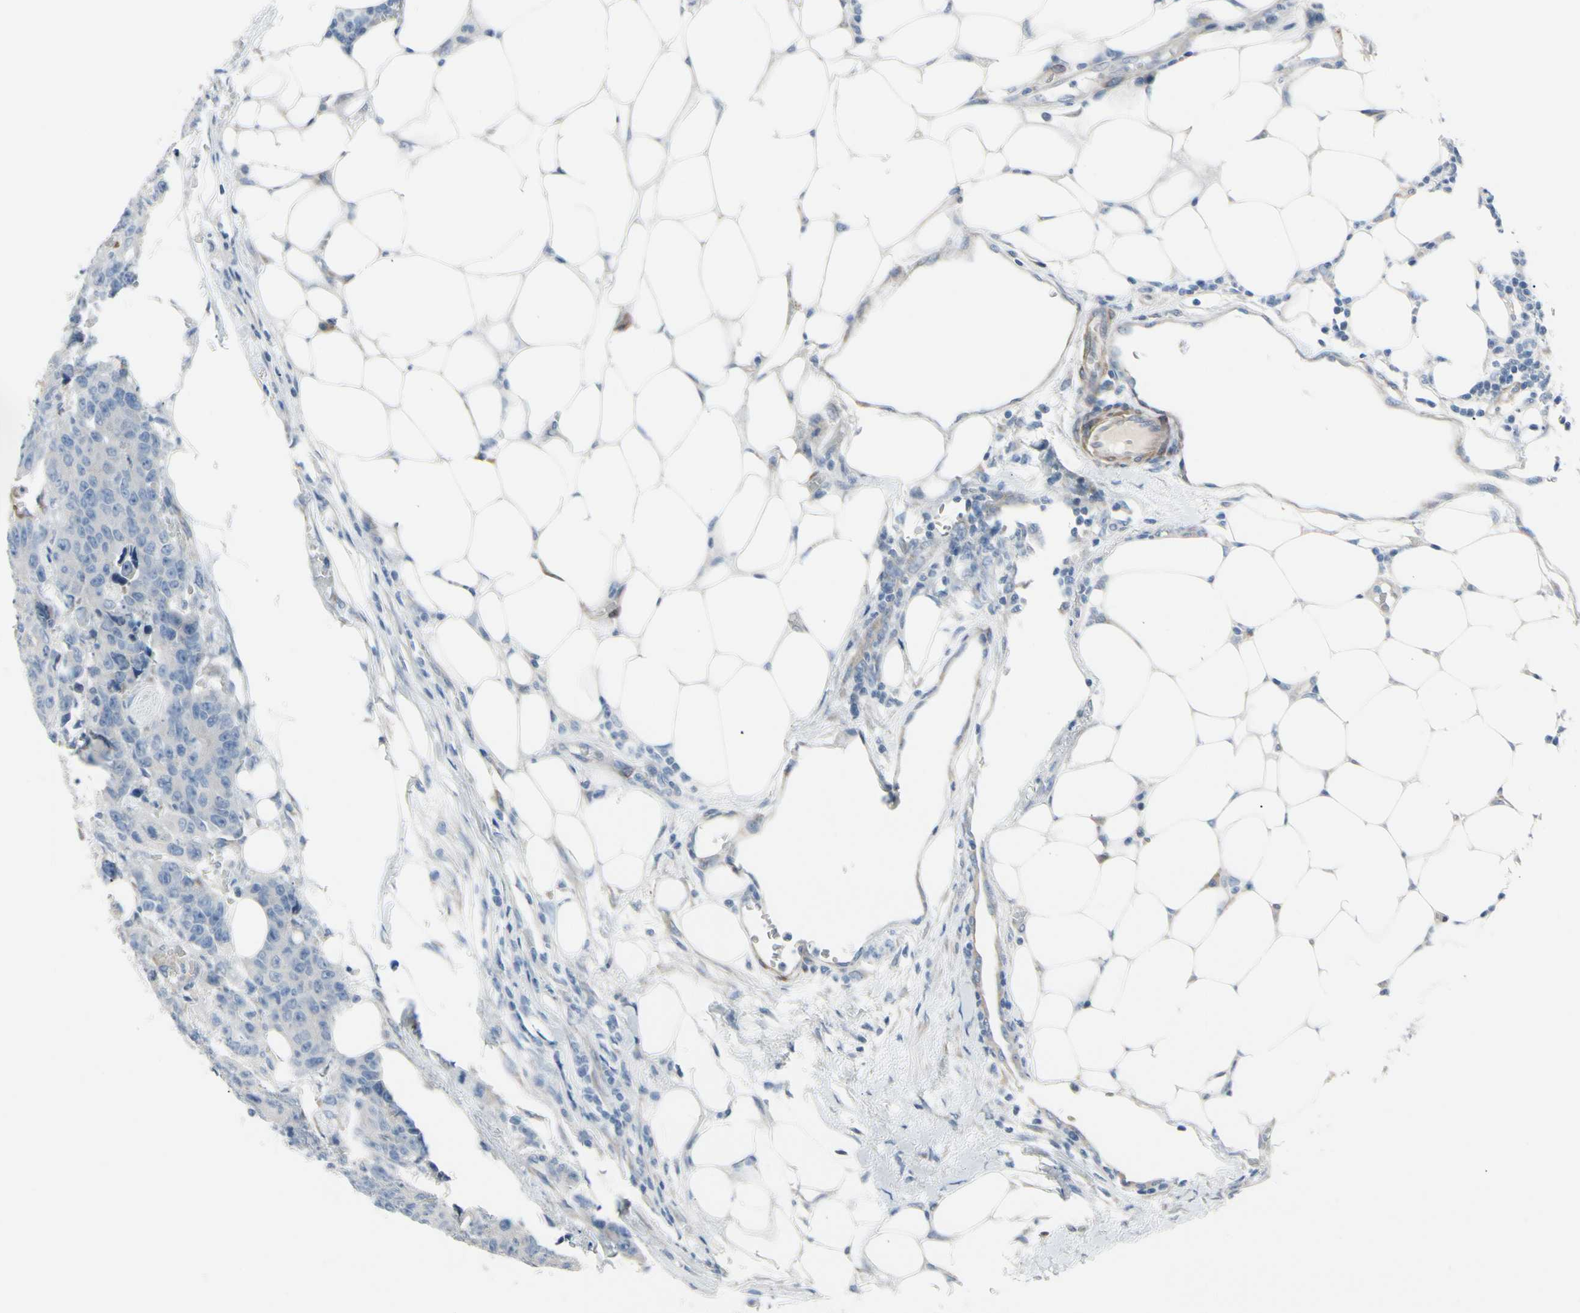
{"staining": {"intensity": "negative", "quantity": "none", "location": "none"}, "tissue": "colorectal cancer", "cell_type": "Tumor cells", "image_type": "cancer", "snomed": [{"axis": "morphology", "description": "Adenocarcinoma, NOS"}, {"axis": "topography", "description": "Colon"}], "caption": "IHC histopathology image of human adenocarcinoma (colorectal) stained for a protein (brown), which displays no positivity in tumor cells.", "gene": "MAP2", "patient": {"sex": "female", "age": 86}}